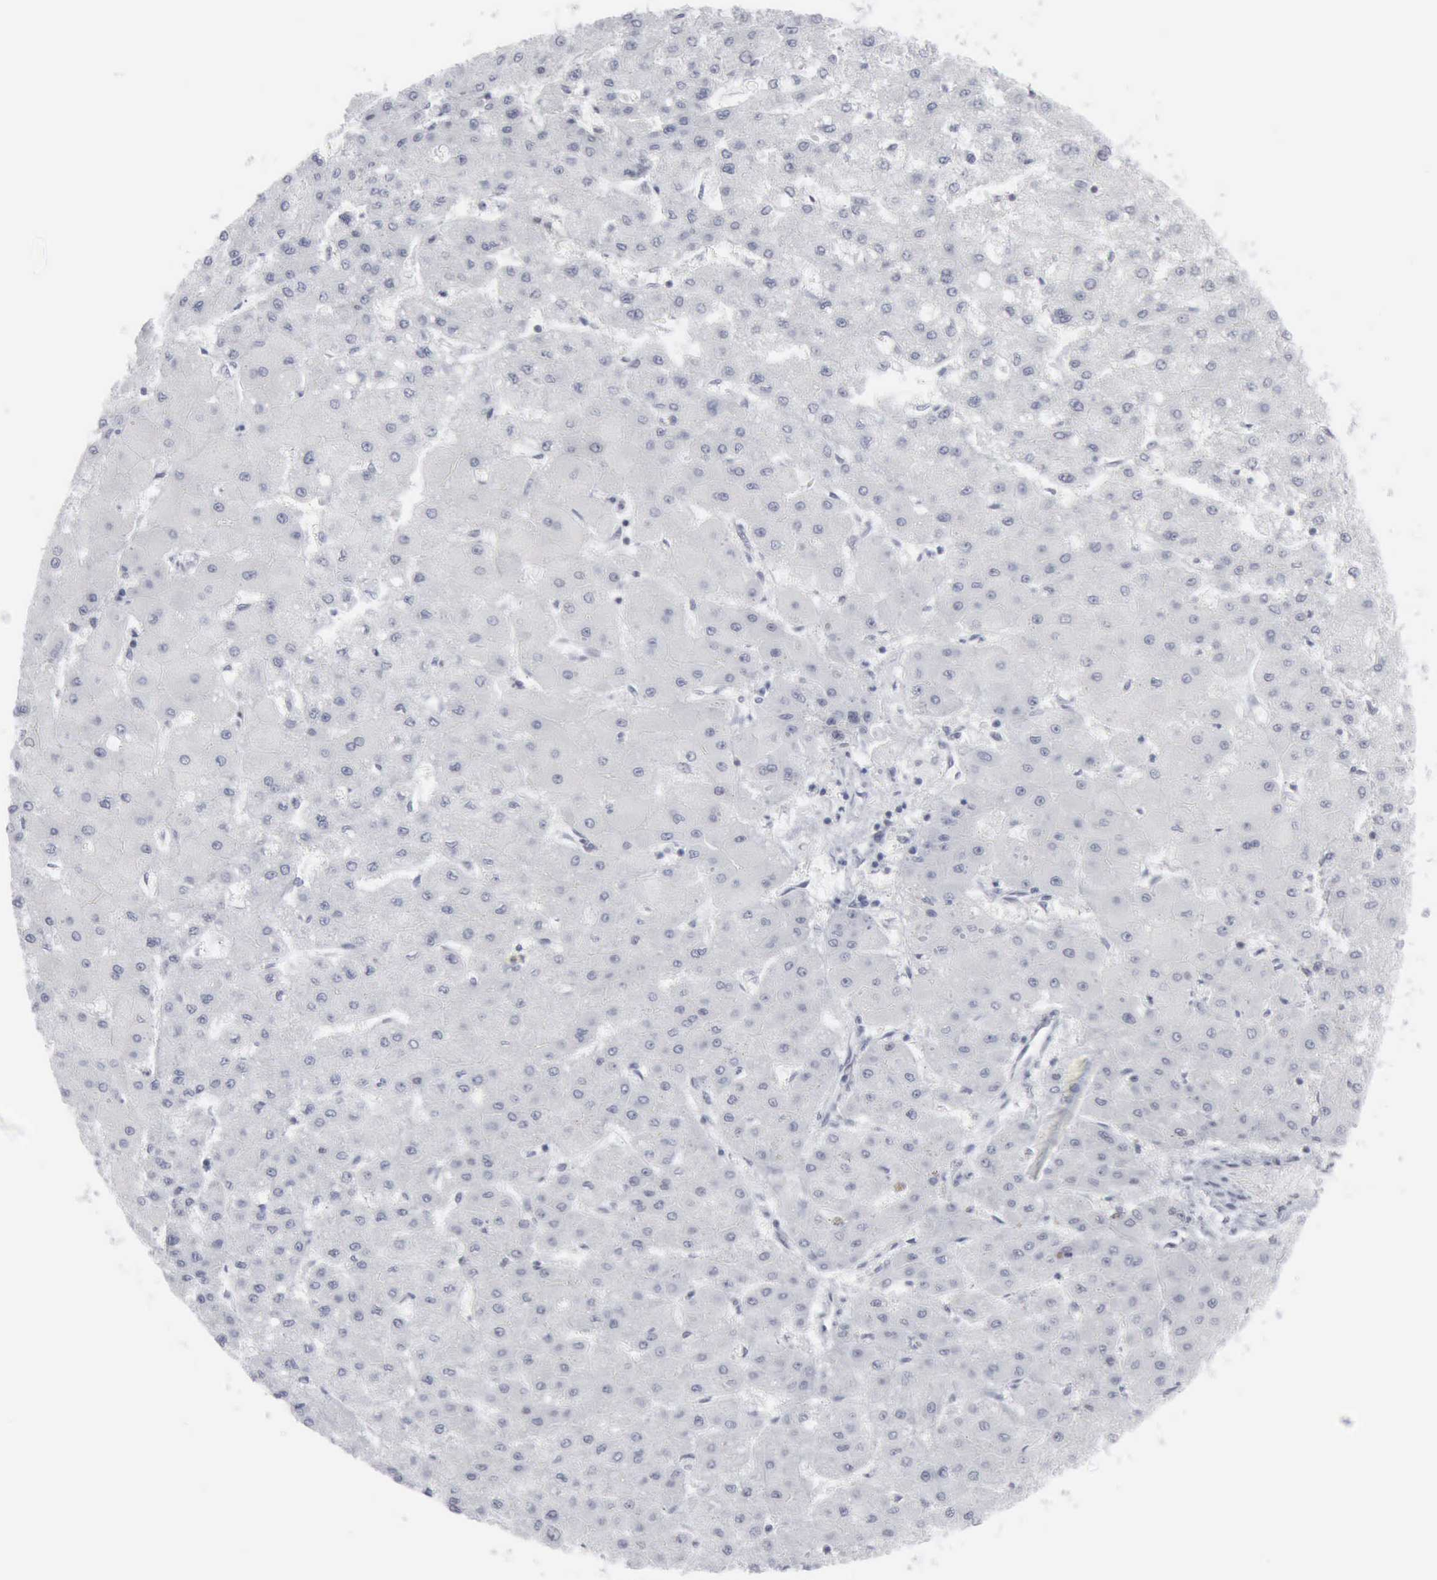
{"staining": {"intensity": "negative", "quantity": "none", "location": "none"}, "tissue": "liver cancer", "cell_type": "Tumor cells", "image_type": "cancer", "snomed": [{"axis": "morphology", "description": "Carcinoma, Hepatocellular, NOS"}, {"axis": "topography", "description": "Liver"}], "caption": "A high-resolution image shows immunohistochemistry staining of liver hepatocellular carcinoma, which displays no significant staining in tumor cells.", "gene": "XPA", "patient": {"sex": "female", "age": 52}}